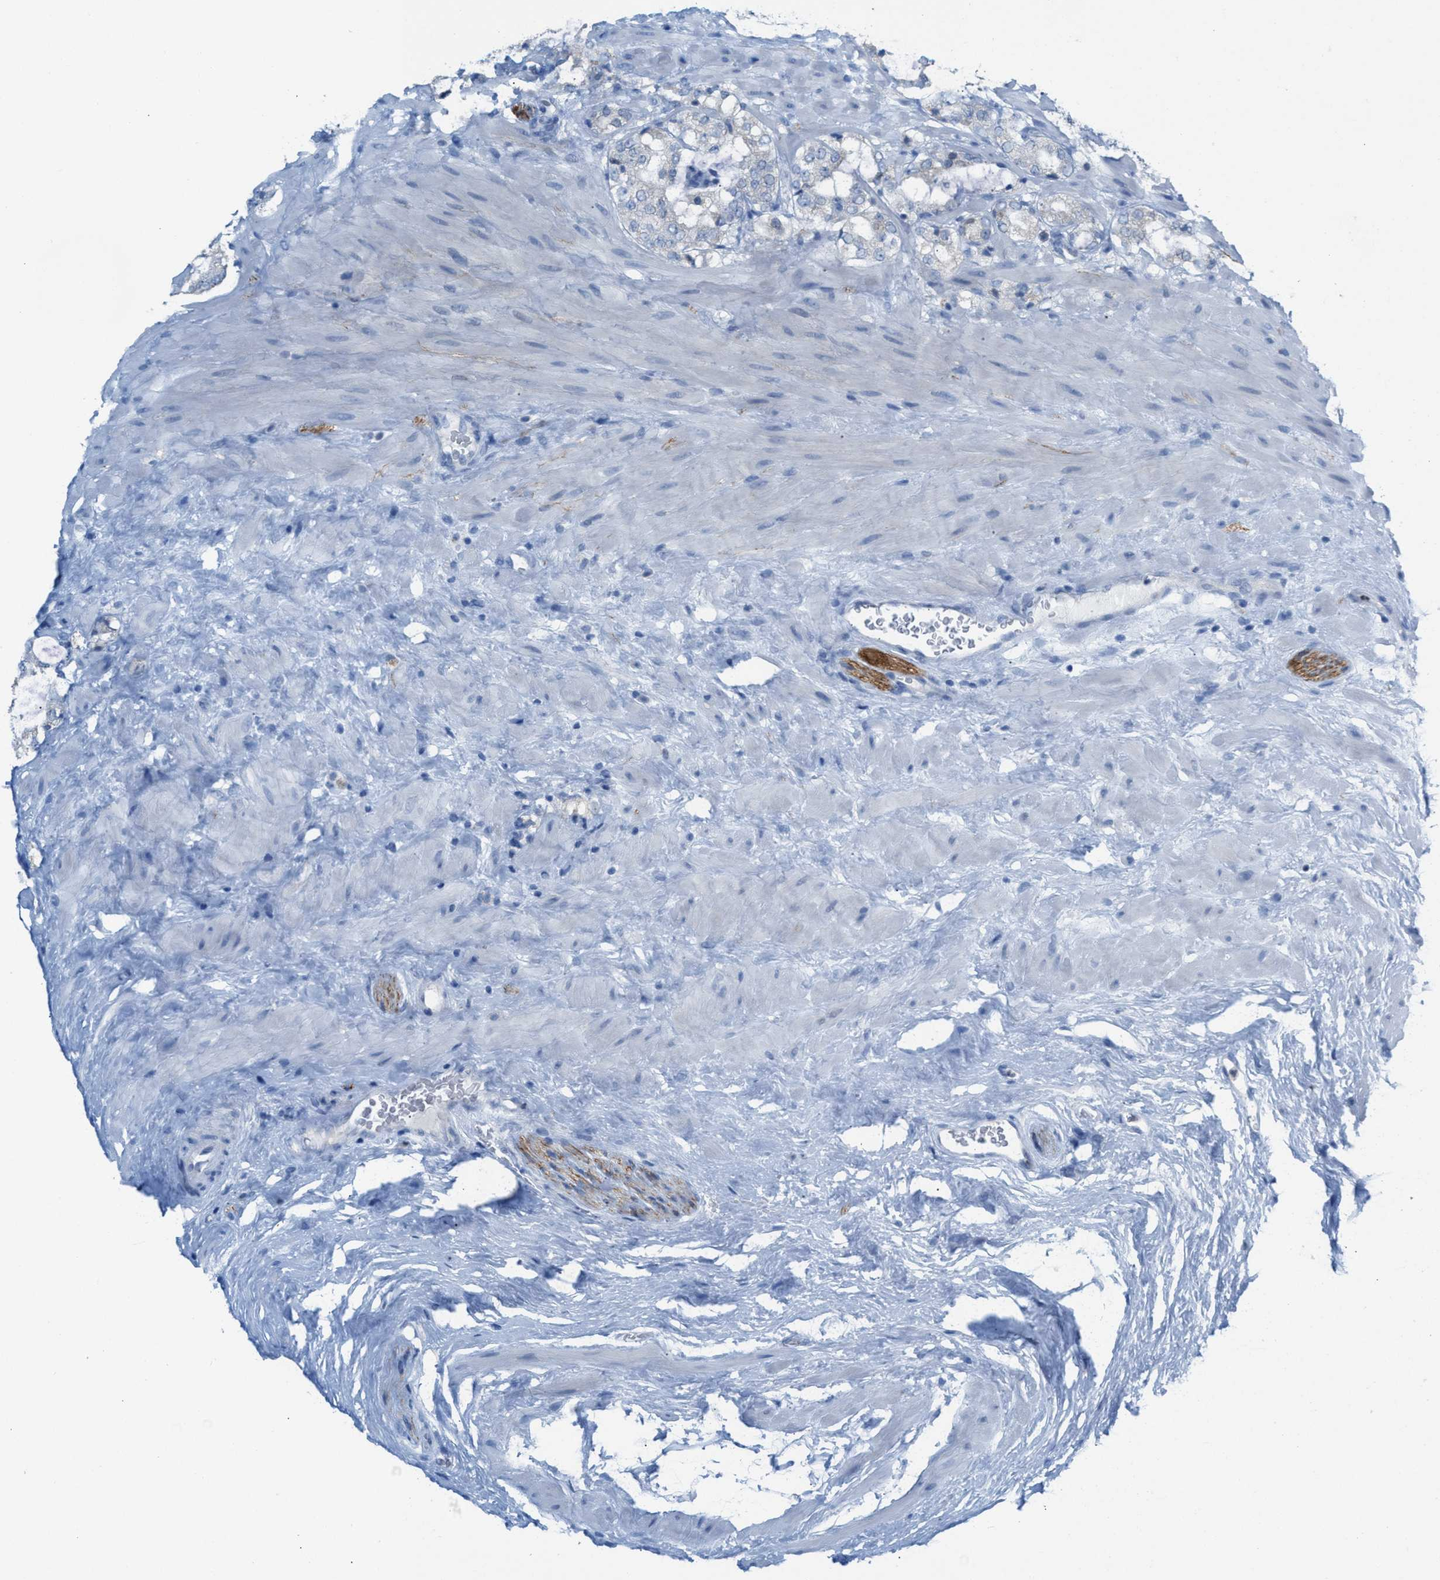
{"staining": {"intensity": "negative", "quantity": "none", "location": "none"}, "tissue": "prostate cancer", "cell_type": "Tumor cells", "image_type": "cancer", "snomed": [{"axis": "morphology", "description": "Adenocarcinoma, High grade"}, {"axis": "topography", "description": "Prostate"}], "caption": "A photomicrograph of human prostate cancer (high-grade adenocarcinoma) is negative for staining in tumor cells.", "gene": "PPM1D", "patient": {"sex": "male", "age": 64}}